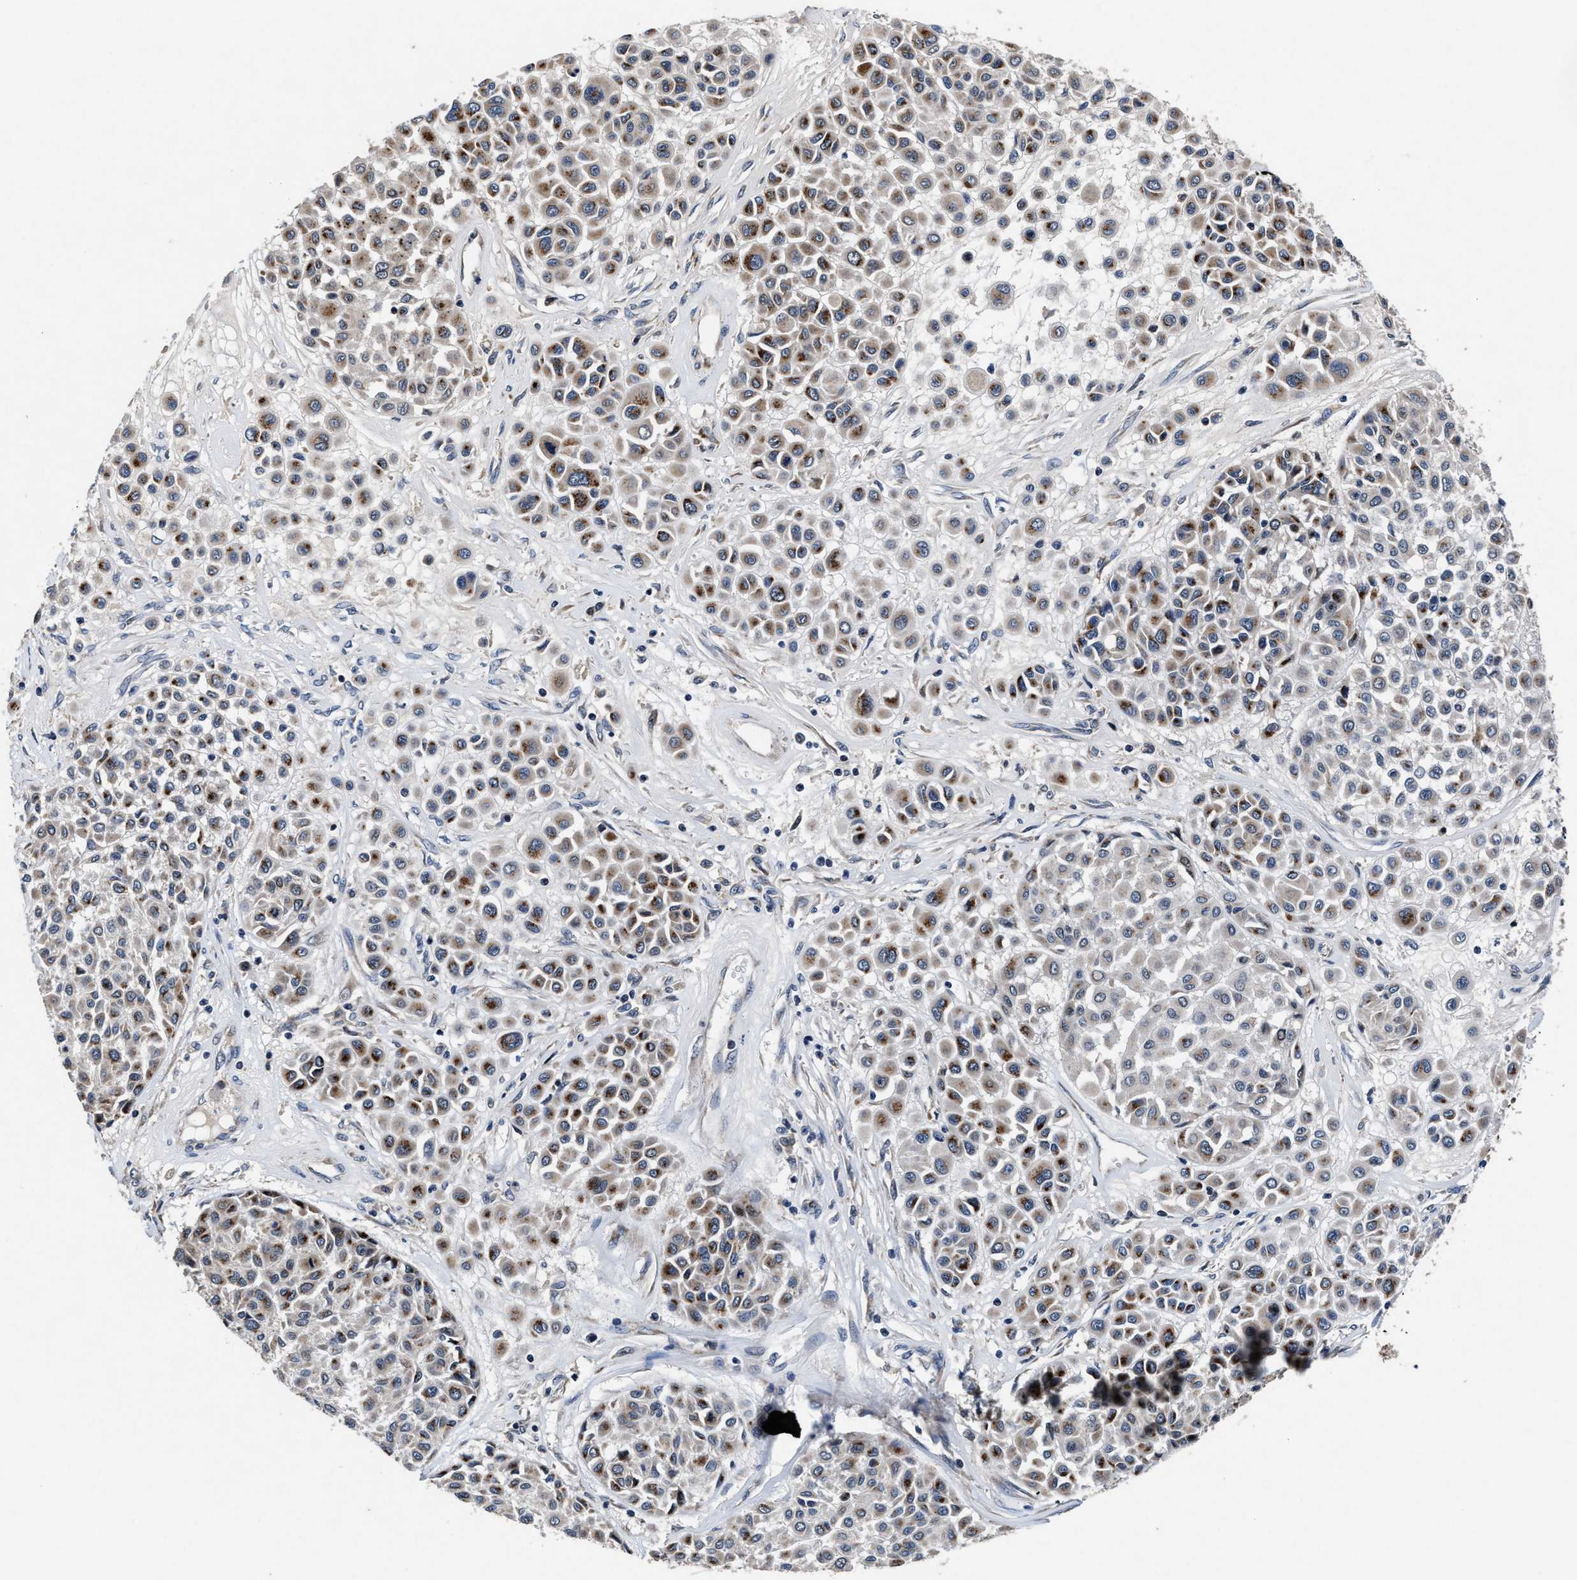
{"staining": {"intensity": "moderate", "quantity": "25%-75%", "location": "cytoplasmic/membranous"}, "tissue": "melanoma", "cell_type": "Tumor cells", "image_type": "cancer", "snomed": [{"axis": "morphology", "description": "Malignant melanoma, Metastatic site"}, {"axis": "topography", "description": "Soft tissue"}], "caption": "A brown stain shows moderate cytoplasmic/membranous positivity of a protein in human malignant melanoma (metastatic site) tumor cells. (Brightfield microscopy of DAB IHC at high magnification).", "gene": "TMEM53", "patient": {"sex": "male", "age": 41}}